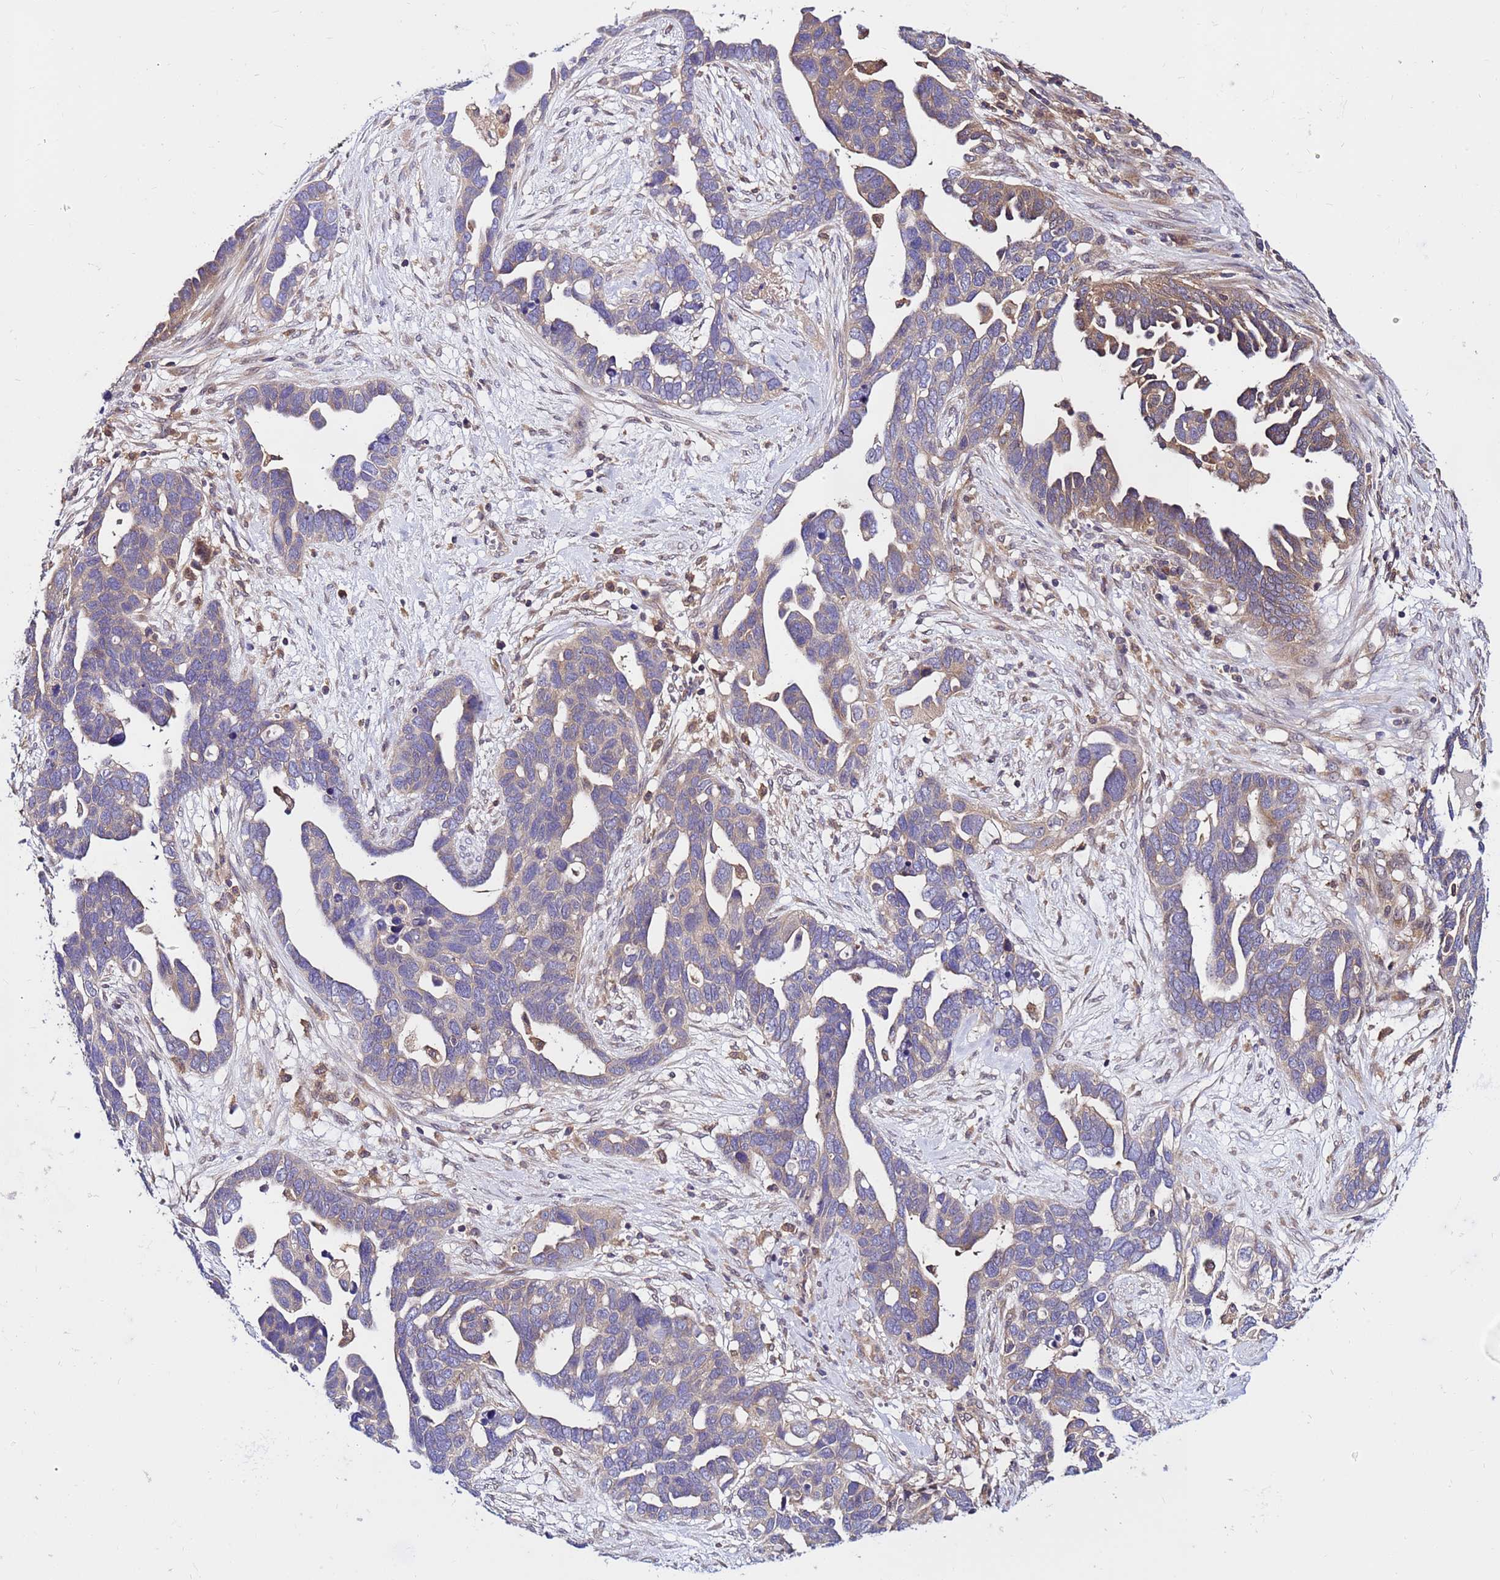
{"staining": {"intensity": "moderate", "quantity": "25%-75%", "location": "cytoplasmic/membranous"}, "tissue": "ovarian cancer", "cell_type": "Tumor cells", "image_type": "cancer", "snomed": [{"axis": "morphology", "description": "Cystadenocarcinoma, serous, NOS"}, {"axis": "topography", "description": "Ovary"}], "caption": "Immunohistochemical staining of human serous cystadenocarcinoma (ovarian) reveals medium levels of moderate cytoplasmic/membranous expression in approximately 25%-75% of tumor cells.", "gene": "GET3", "patient": {"sex": "female", "age": 54}}